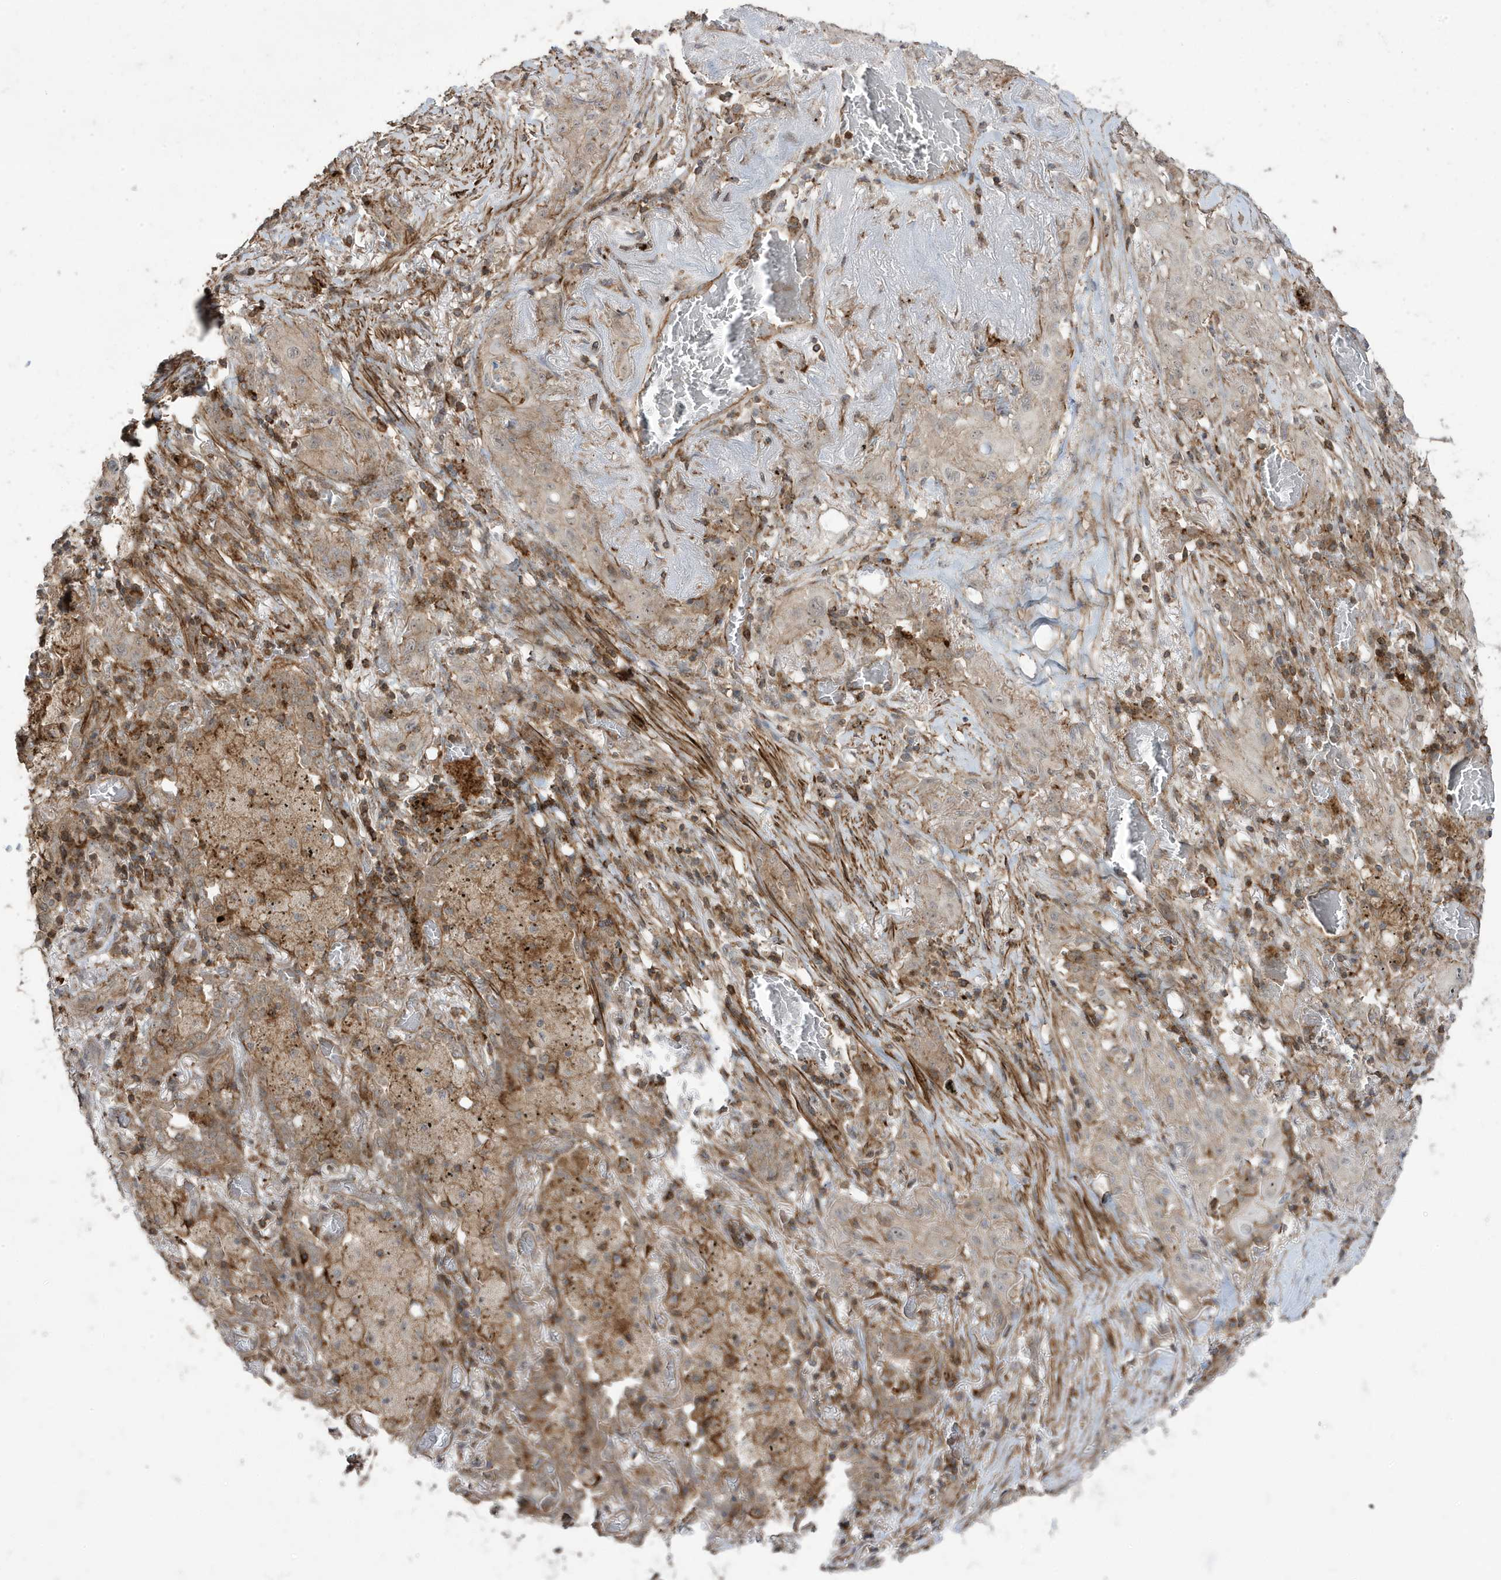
{"staining": {"intensity": "moderate", "quantity": "<25%", "location": "cytoplasmic/membranous"}, "tissue": "lung cancer", "cell_type": "Tumor cells", "image_type": "cancer", "snomed": [{"axis": "morphology", "description": "Squamous cell carcinoma, NOS"}, {"axis": "topography", "description": "Lung"}], "caption": "IHC of lung cancer reveals low levels of moderate cytoplasmic/membranous expression in approximately <25% of tumor cells.", "gene": "CETN3", "patient": {"sex": "female", "age": 47}}